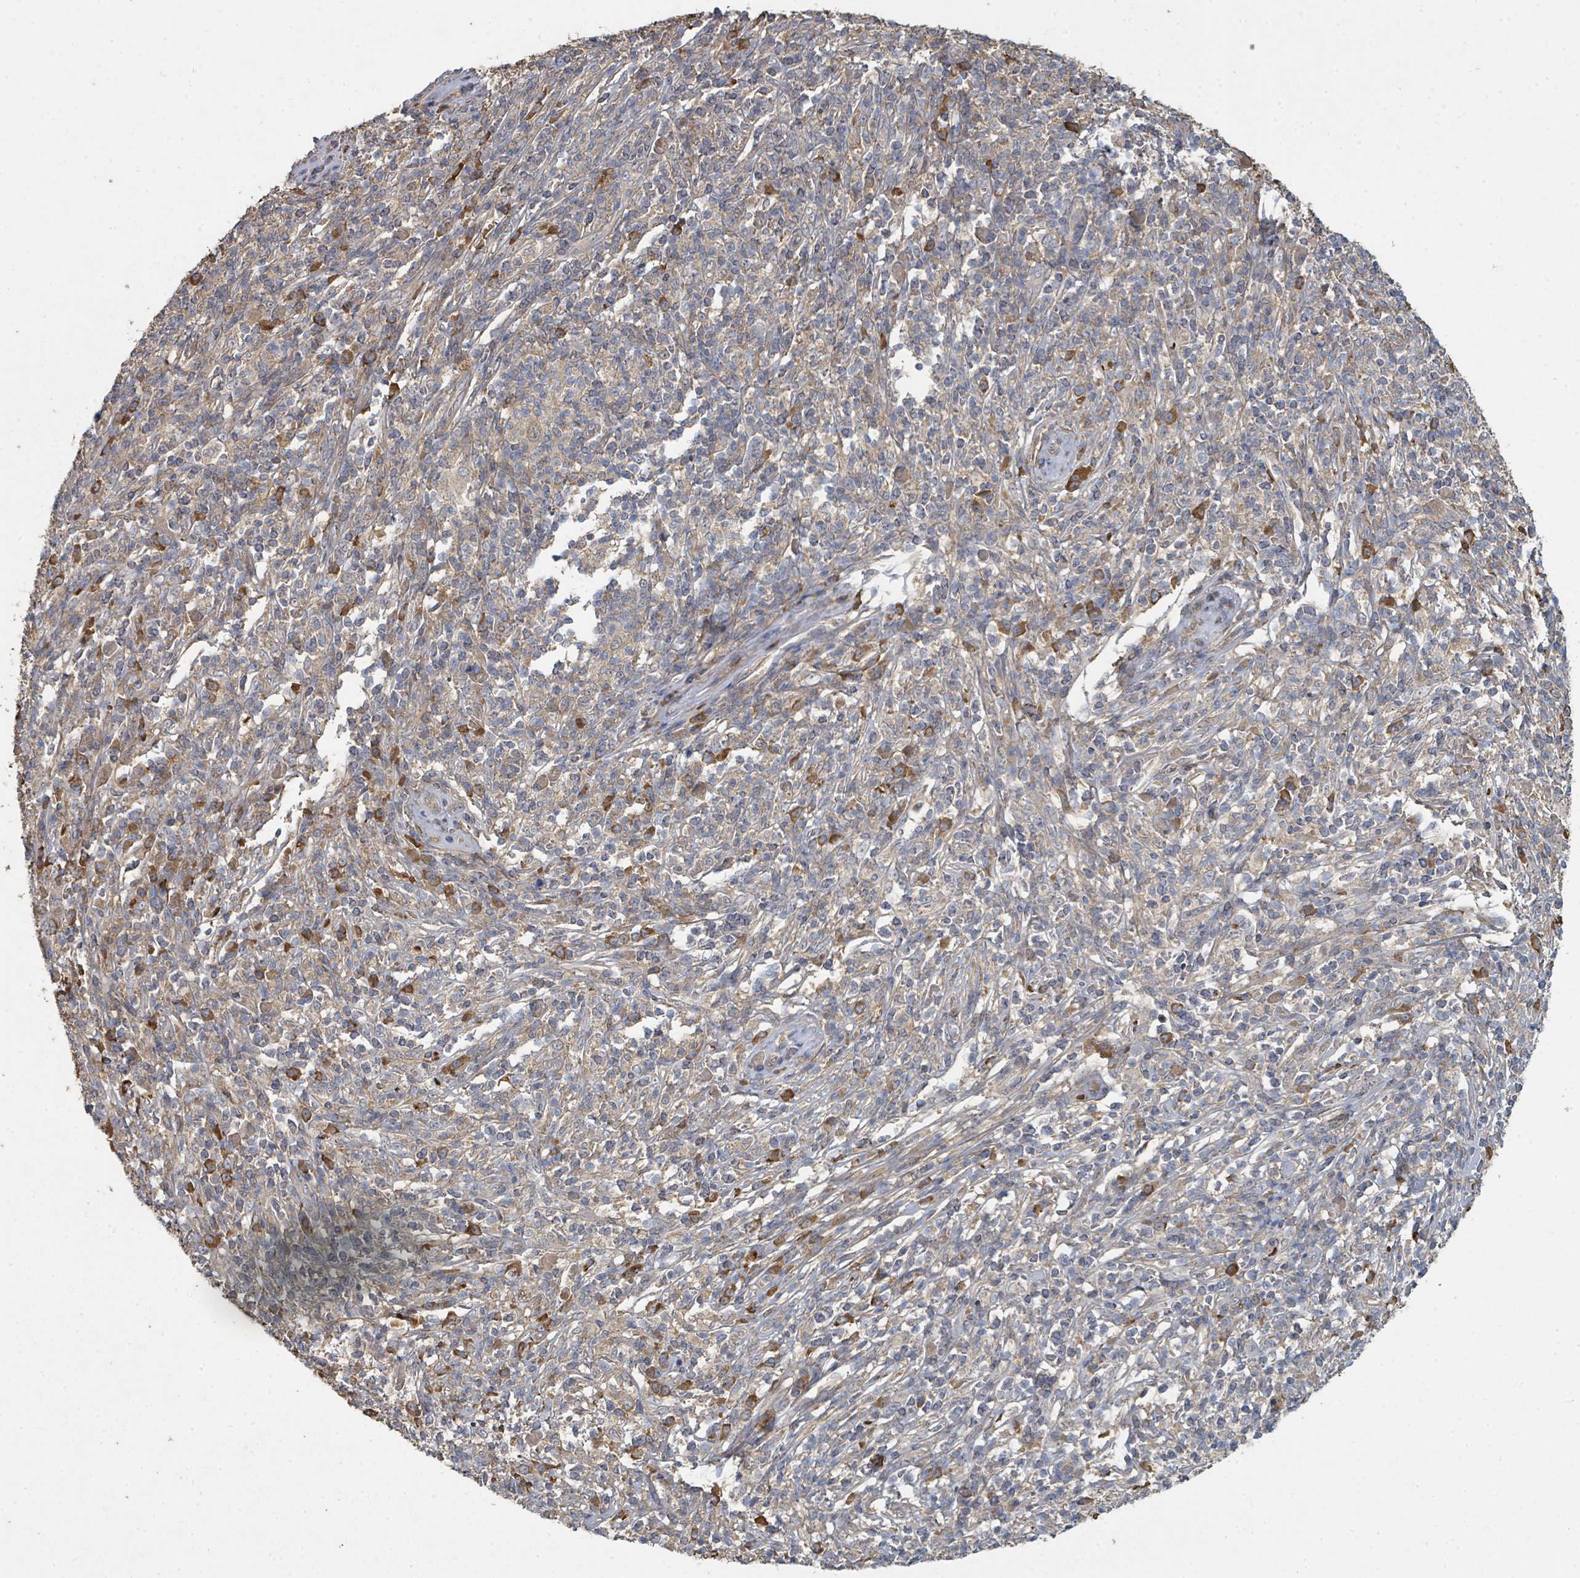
{"staining": {"intensity": "weak", "quantity": "25%-75%", "location": "cytoplasmic/membranous"}, "tissue": "melanoma", "cell_type": "Tumor cells", "image_type": "cancer", "snomed": [{"axis": "morphology", "description": "Malignant melanoma, NOS"}, {"axis": "topography", "description": "Skin"}], "caption": "The micrograph demonstrates staining of melanoma, revealing weak cytoplasmic/membranous protein positivity (brown color) within tumor cells.", "gene": "WDFY1", "patient": {"sex": "male", "age": 66}}